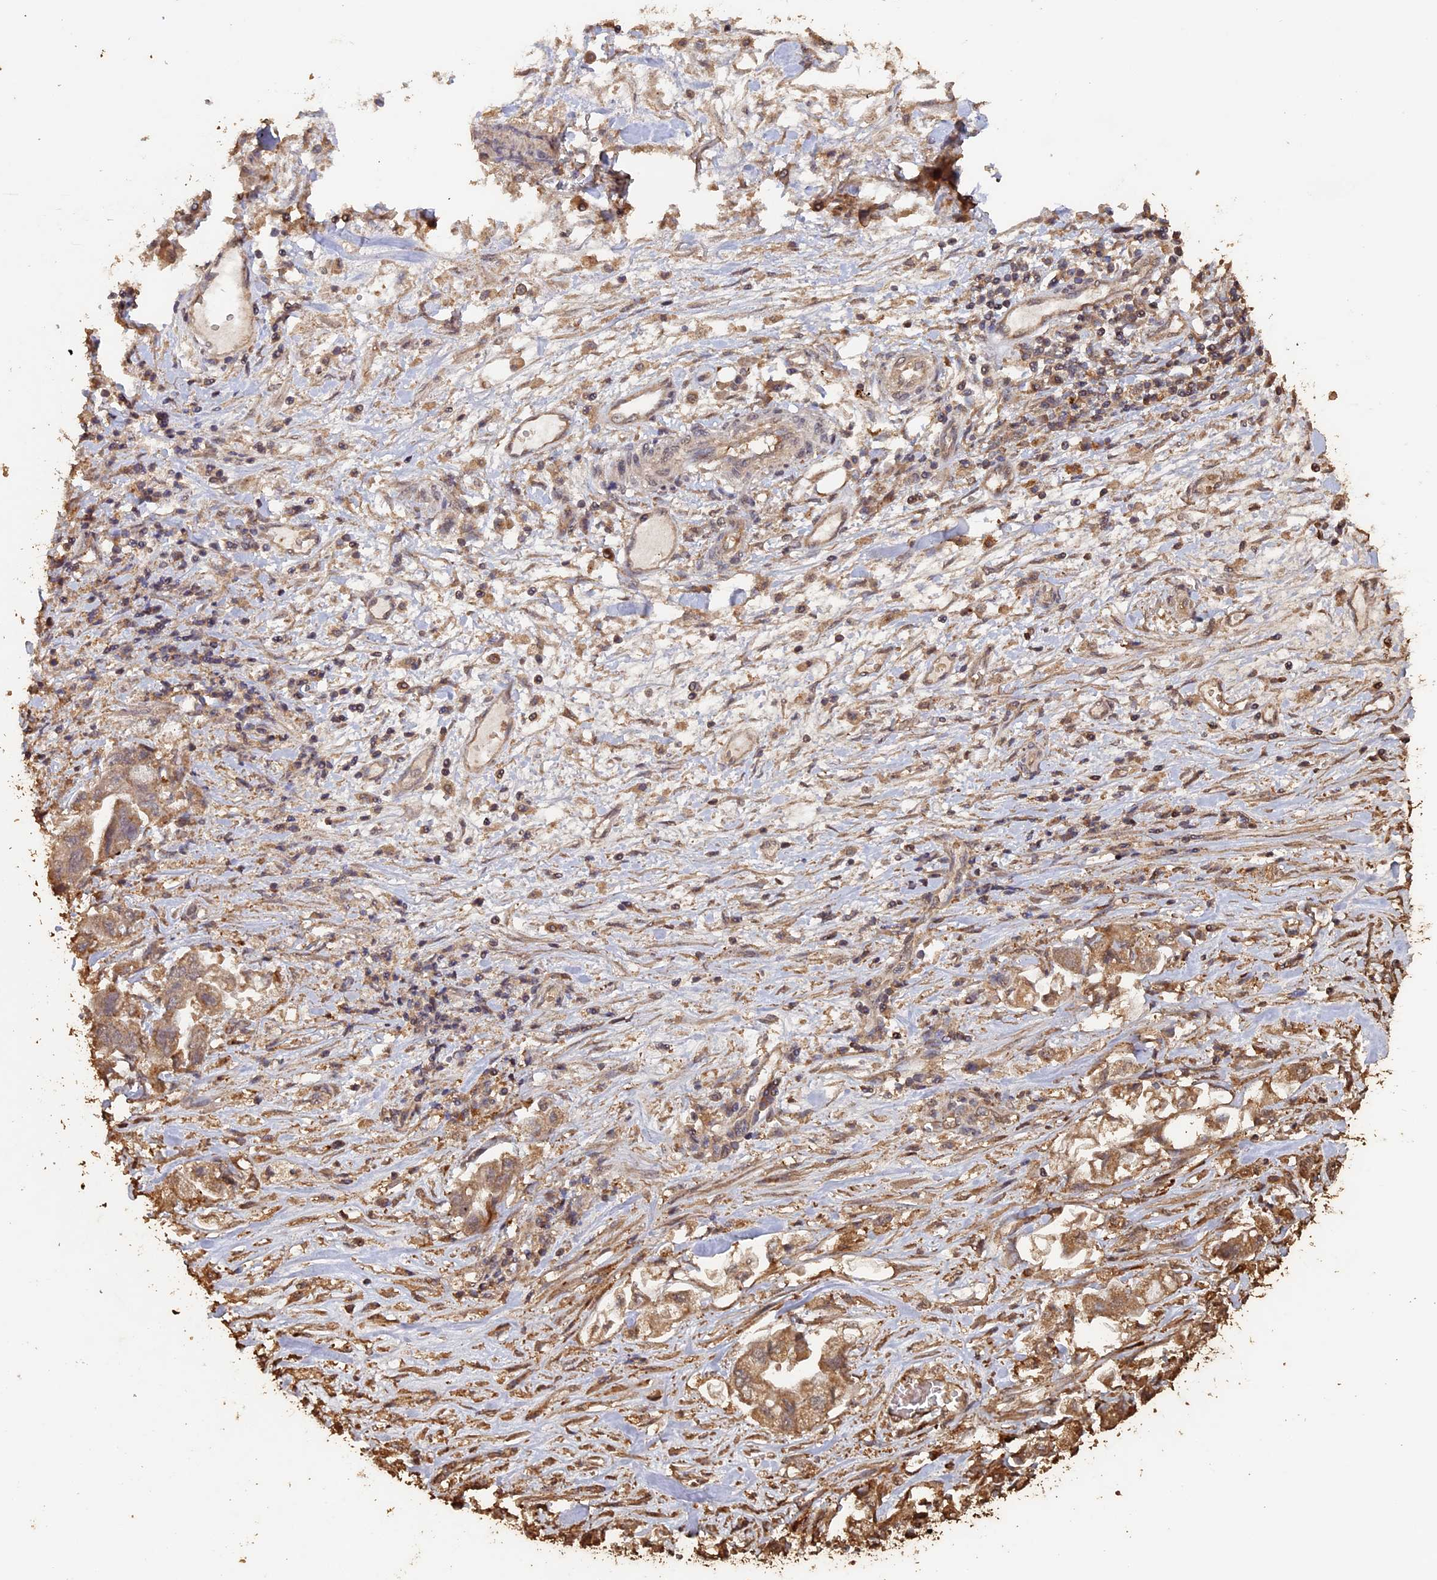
{"staining": {"intensity": "moderate", "quantity": ">75%", "location": "cytoplasmic/membranous"}, "tissue": "stomach cancer", "cell_type": "Tumor cells", "image_type": "cancer", "snomed": [{"axis": "morphology", "description": "Adenocarcinoma, NOS"}, {"axis": "topography", "description": "Stomach"}], "caption": "Tumor cells display moderate cytoplasmic/membranous staining in approximately >75% of cells in stomach cancer. The staining is performed using DAB brown chromogen to label protein expression. The nuclei are counter-stained blue using hematoxylin.", "gene": "HUNK", "patient": {"sex": "male", "age": 62}}